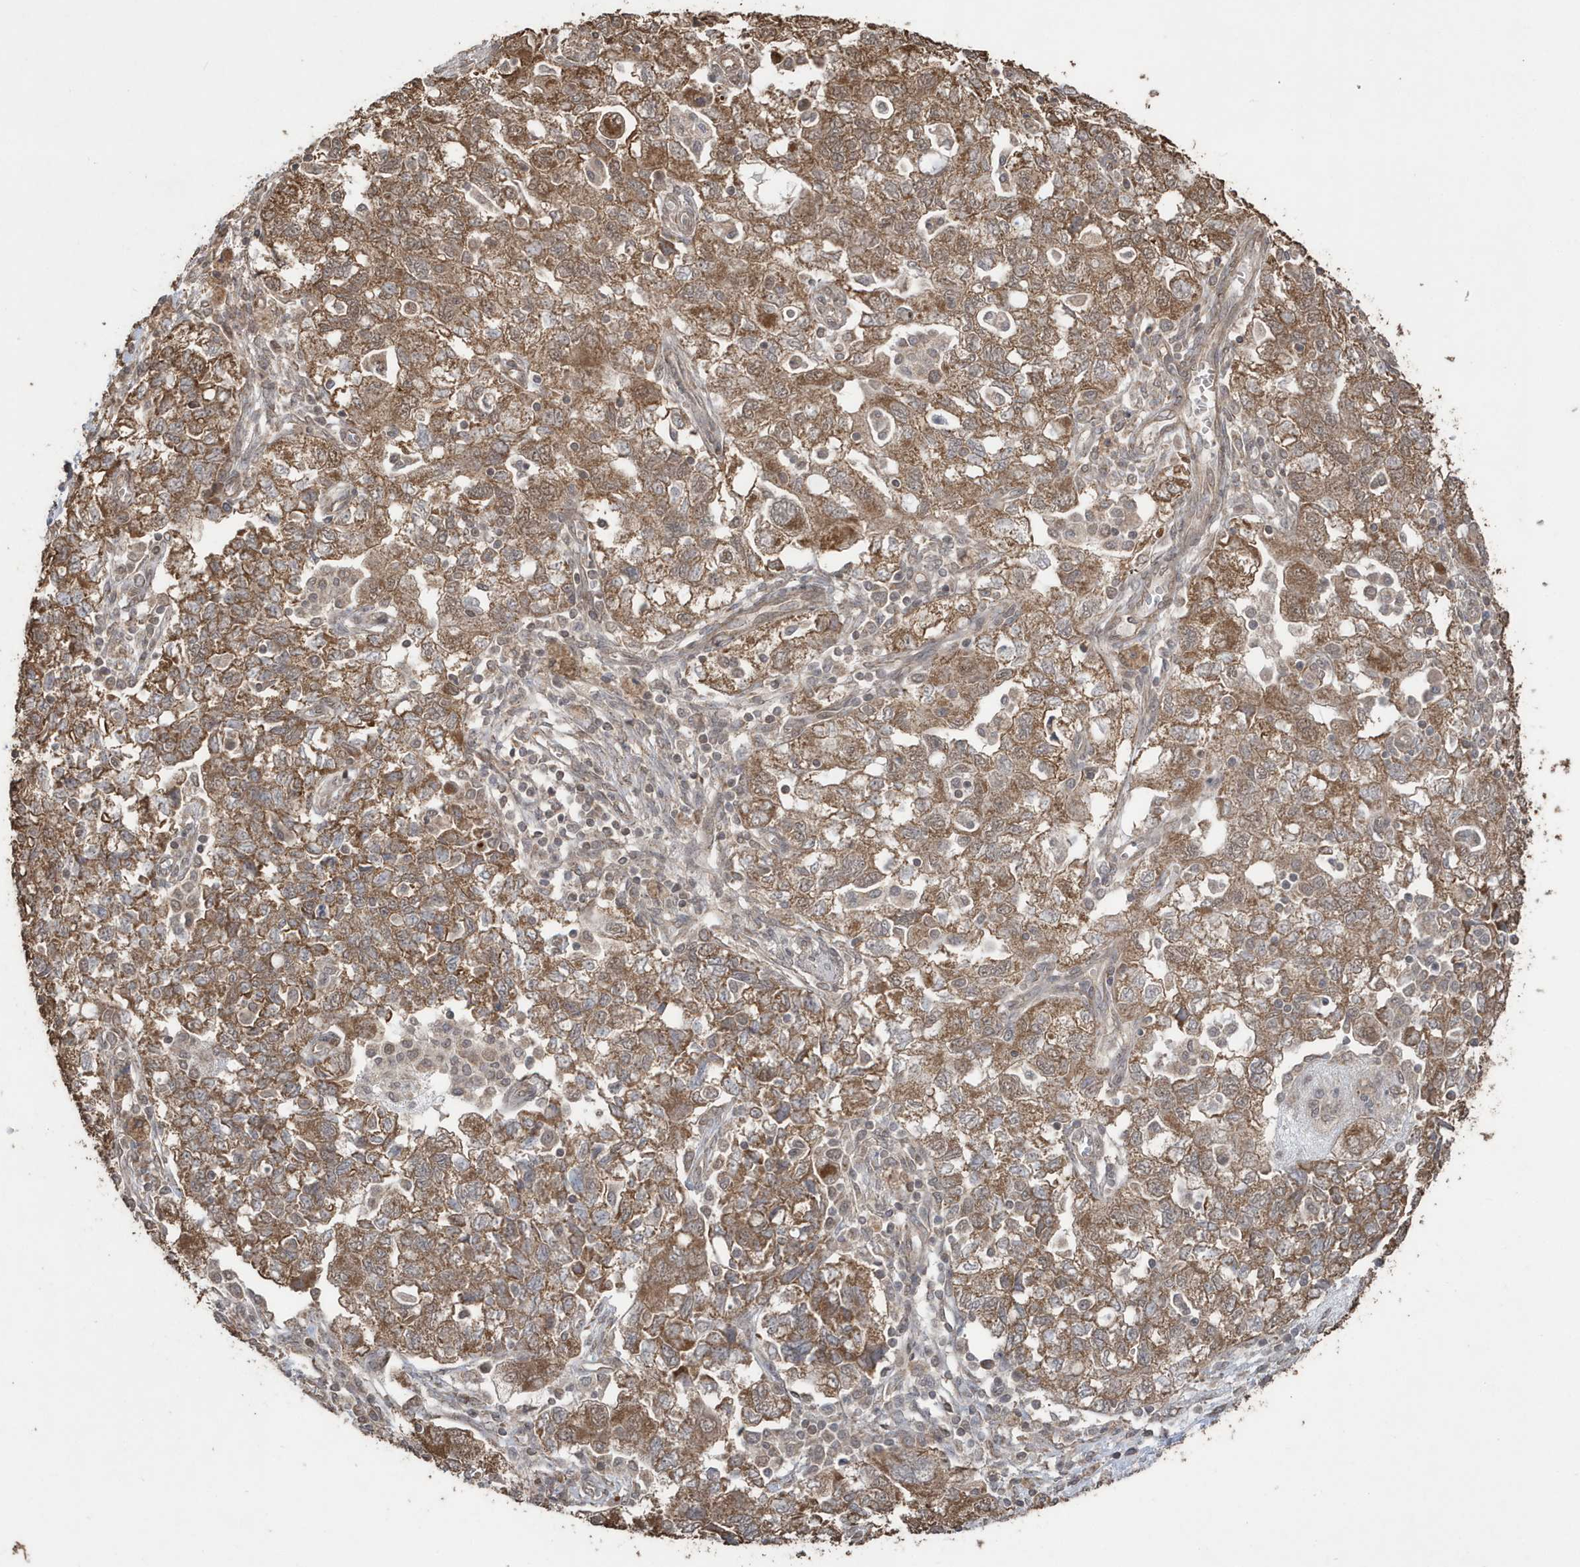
{"staining": {"intensity": "moderate", "quantity": ">75%", "location": "cytoplasmic/membranous"}, "tissue": "ovarian cancer", "cell_type": "Tumor cells", "image_type": "cancer", "snomed": [{"axis": "morphology", "description": "Carcinoma, NOS"}, {"axis": "morphology", "description": "Cystadenocarcinoma, serous, NOS"}, {"axis": "topography", "description": "Ovary"}], "caption": "A medium amount of moderate cytoplasmic/membranous expression is appreciated in approximately >75% of tumor cells in ovarian cancer tissue. (DAB (3,3'-diaminobenzidine) IHC with brightfield microscopy, high magnification).", "gene": "PAXBP1", "patient": {"sex": "female", "age": 69}}